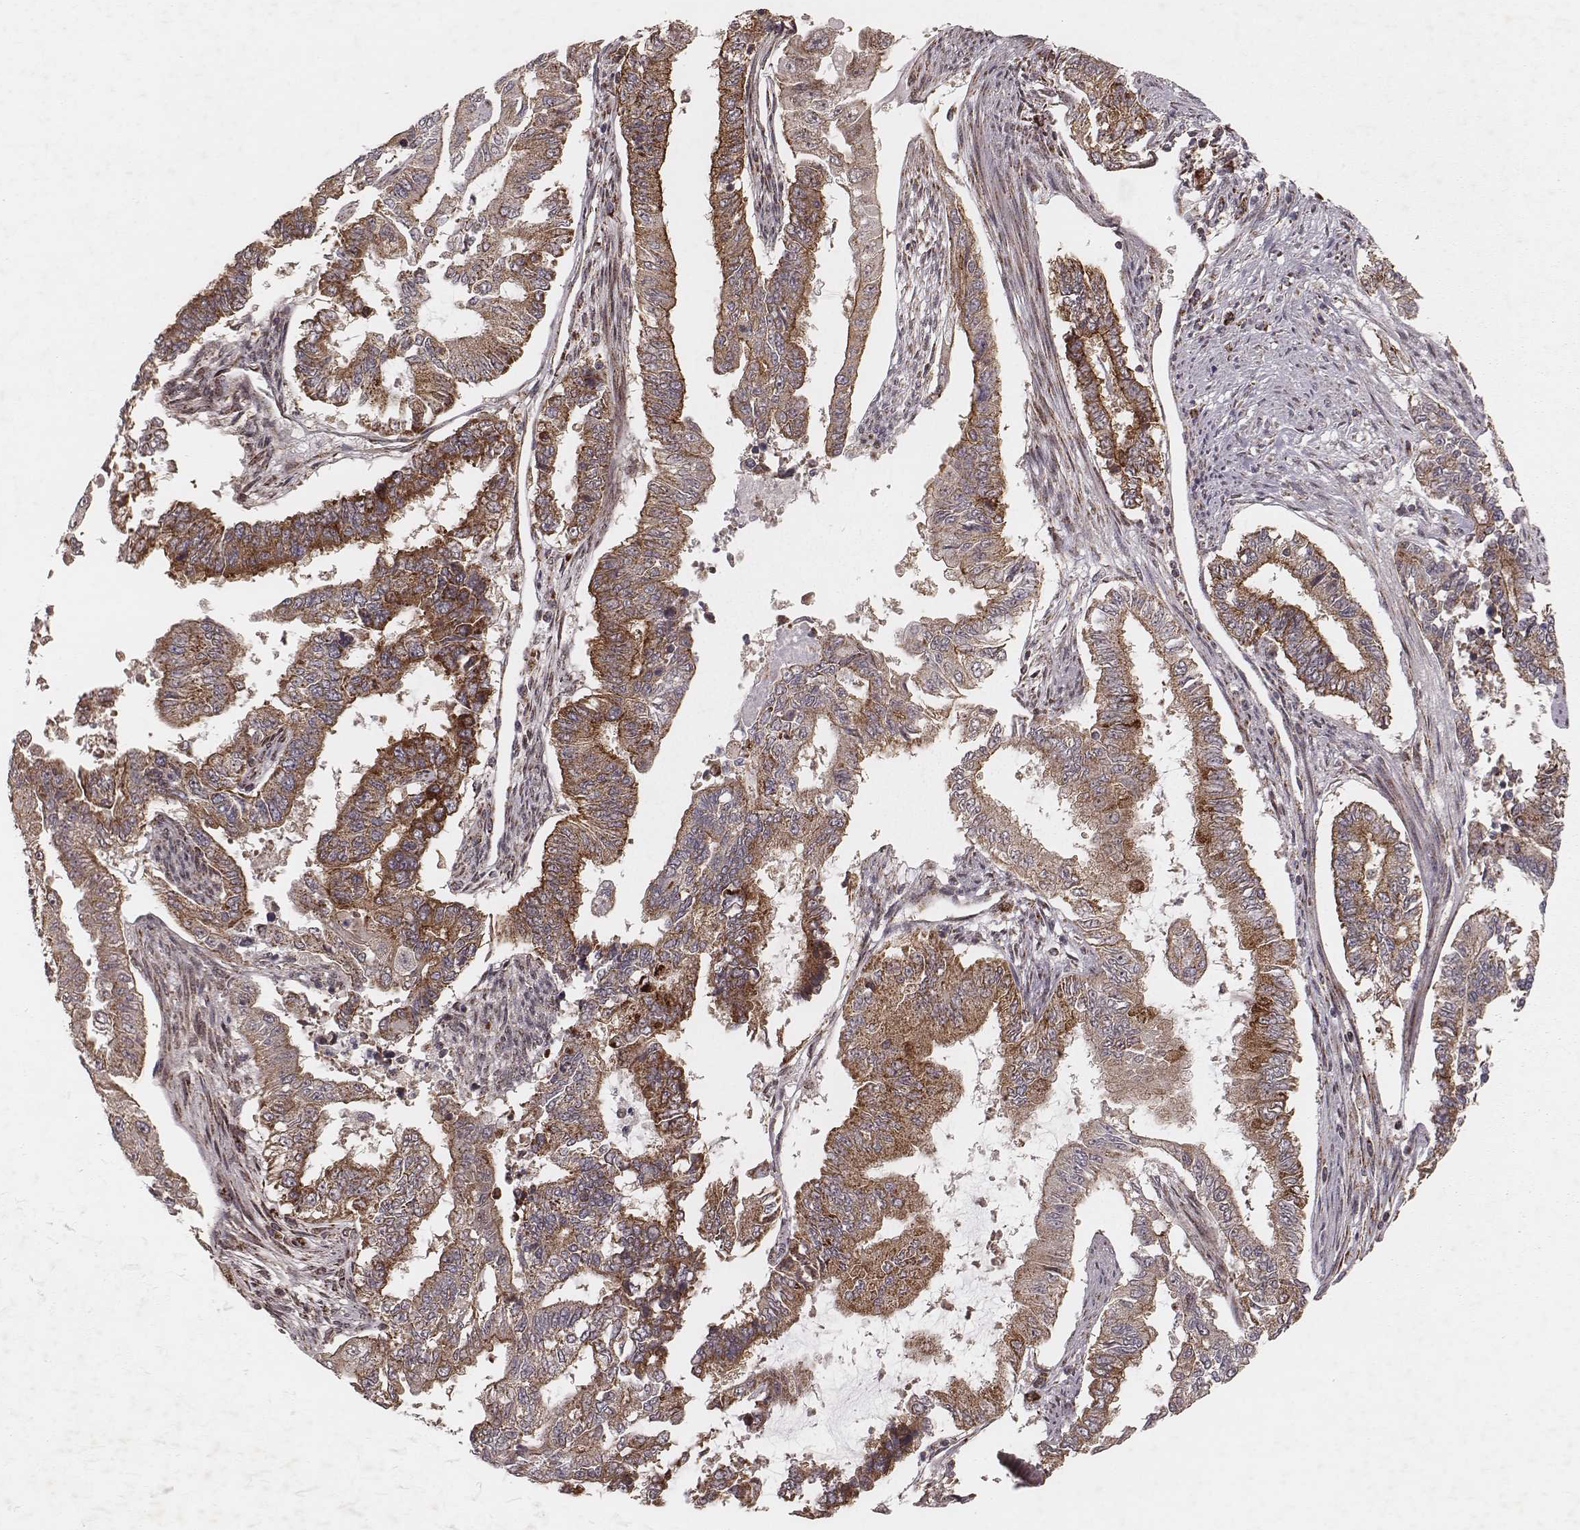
{"staining": {"intensity": "moderate", "quantity": ">75%", "location": "cytoplasmic/membranous"}, "tissue": "endometrial cancer", "cell_type": "Tumor cells", "image_type": "cancer", "snomed": [{"axis": "morphology", "description": "Adenocarcinoma, NOS"}, {"axis": "topography", "description": "Uterus"}], "caption": "Immunohistochemistry (IHC) (DAB) staining of adenocarcinoma (endometrial) reveals moderate cytoplasmic/membranous protein positivity in about >75% of tumor cells. The protein of interest is shown in brown color, while the nuclei are stained blue.", "gene": "NDUFA7", "patient": {"sex": "female", "age": 59}}